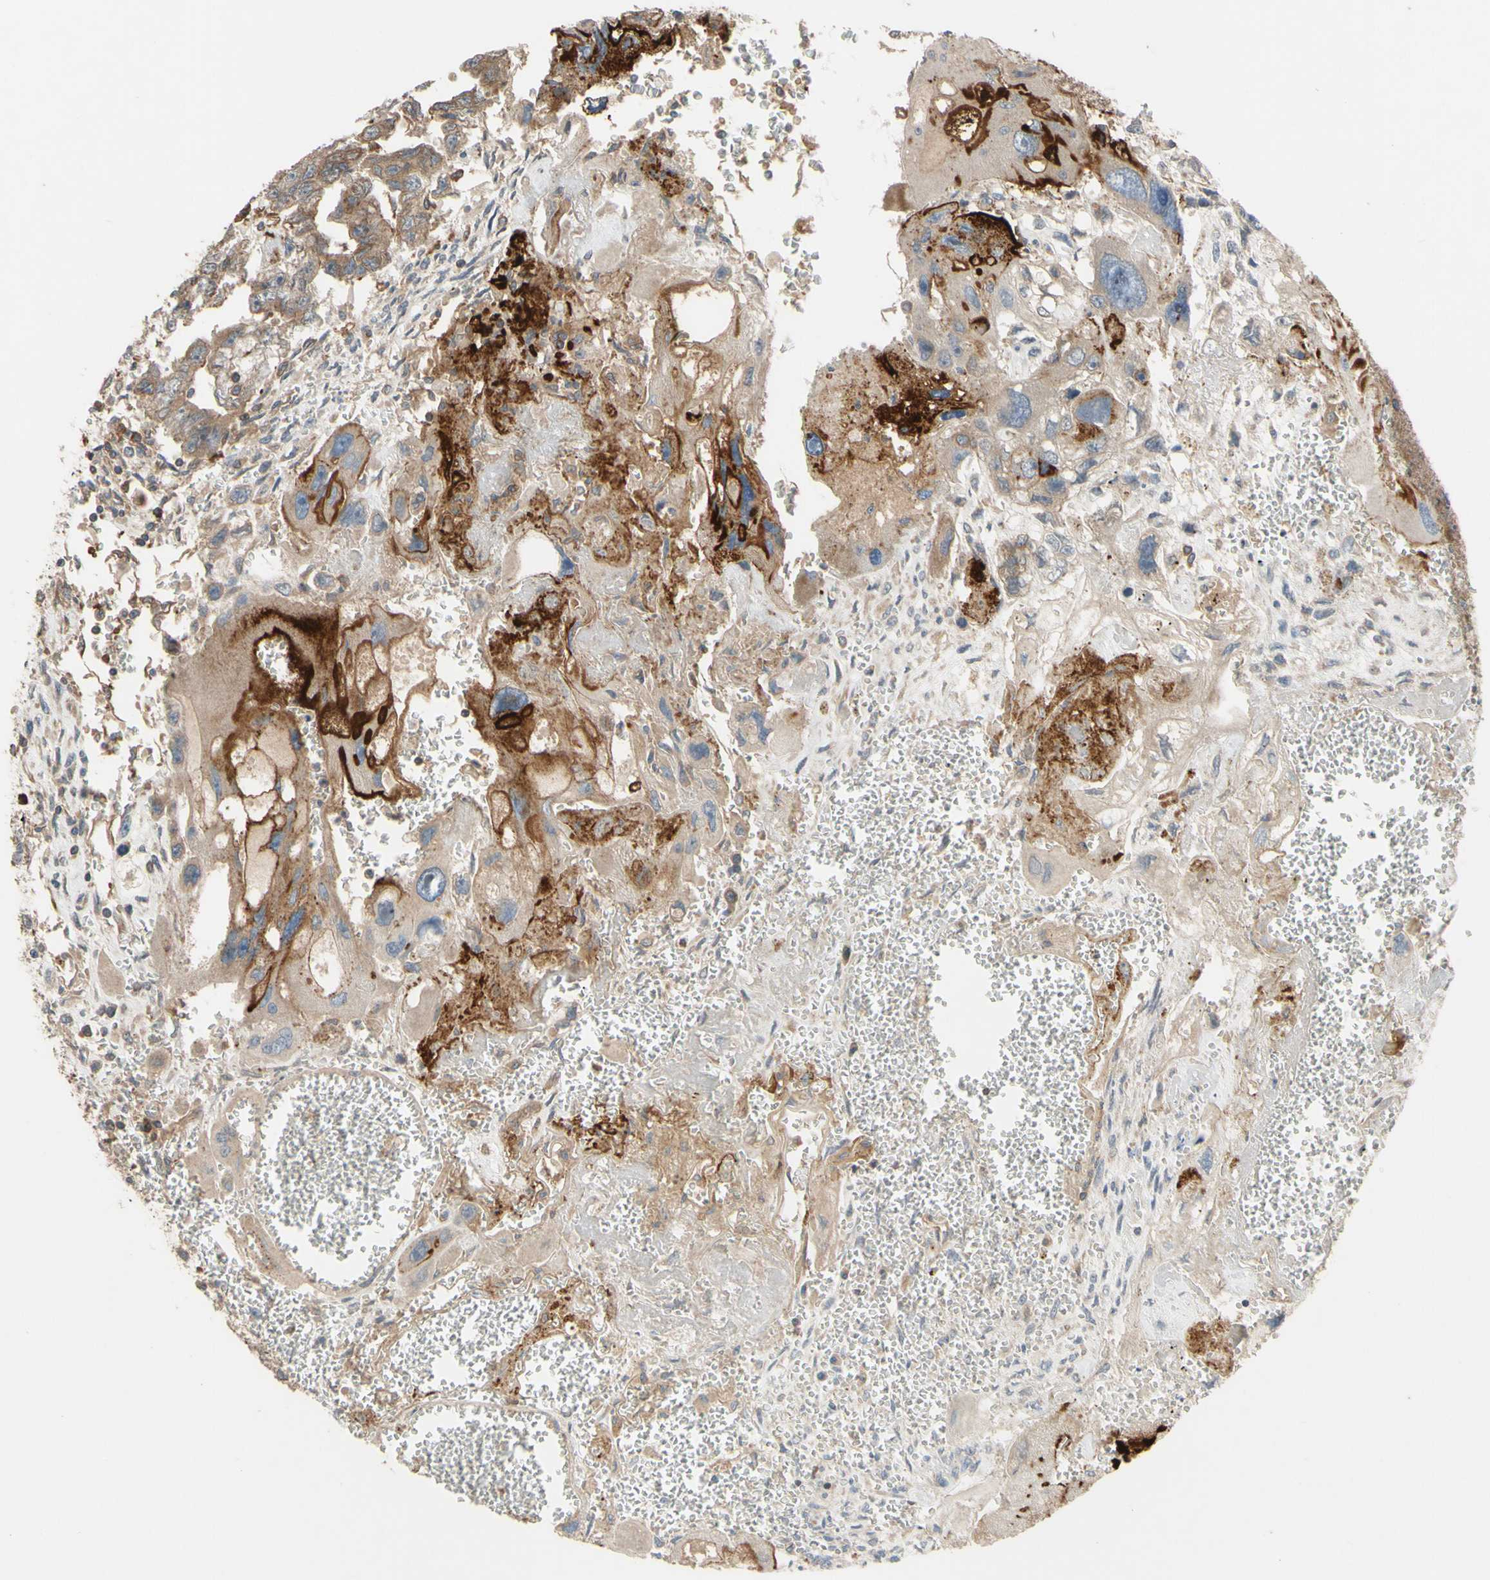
{"staining": {"intensity": "moderate", "quantity": "25%-75%", "location": "cytoplasmic/membranous"}, "tissue": "testis cancer", "cell_type": "Tumor cells", "image_type": "cancer", "snomed": [{"axis": "morphology", "description": "Carcinoma, Embryonal, NOS"}, {"axis": "topography", "description": "Testis"}], "caption": "The histopathology image demonstrates staining of testis embryonal carcinoma, revealing moderate cytoplasmic/membranous protein staining (brown color) within tumor cells.", "gene": "SPTLC1", "patient": {"sex": "male", "age": 28}}